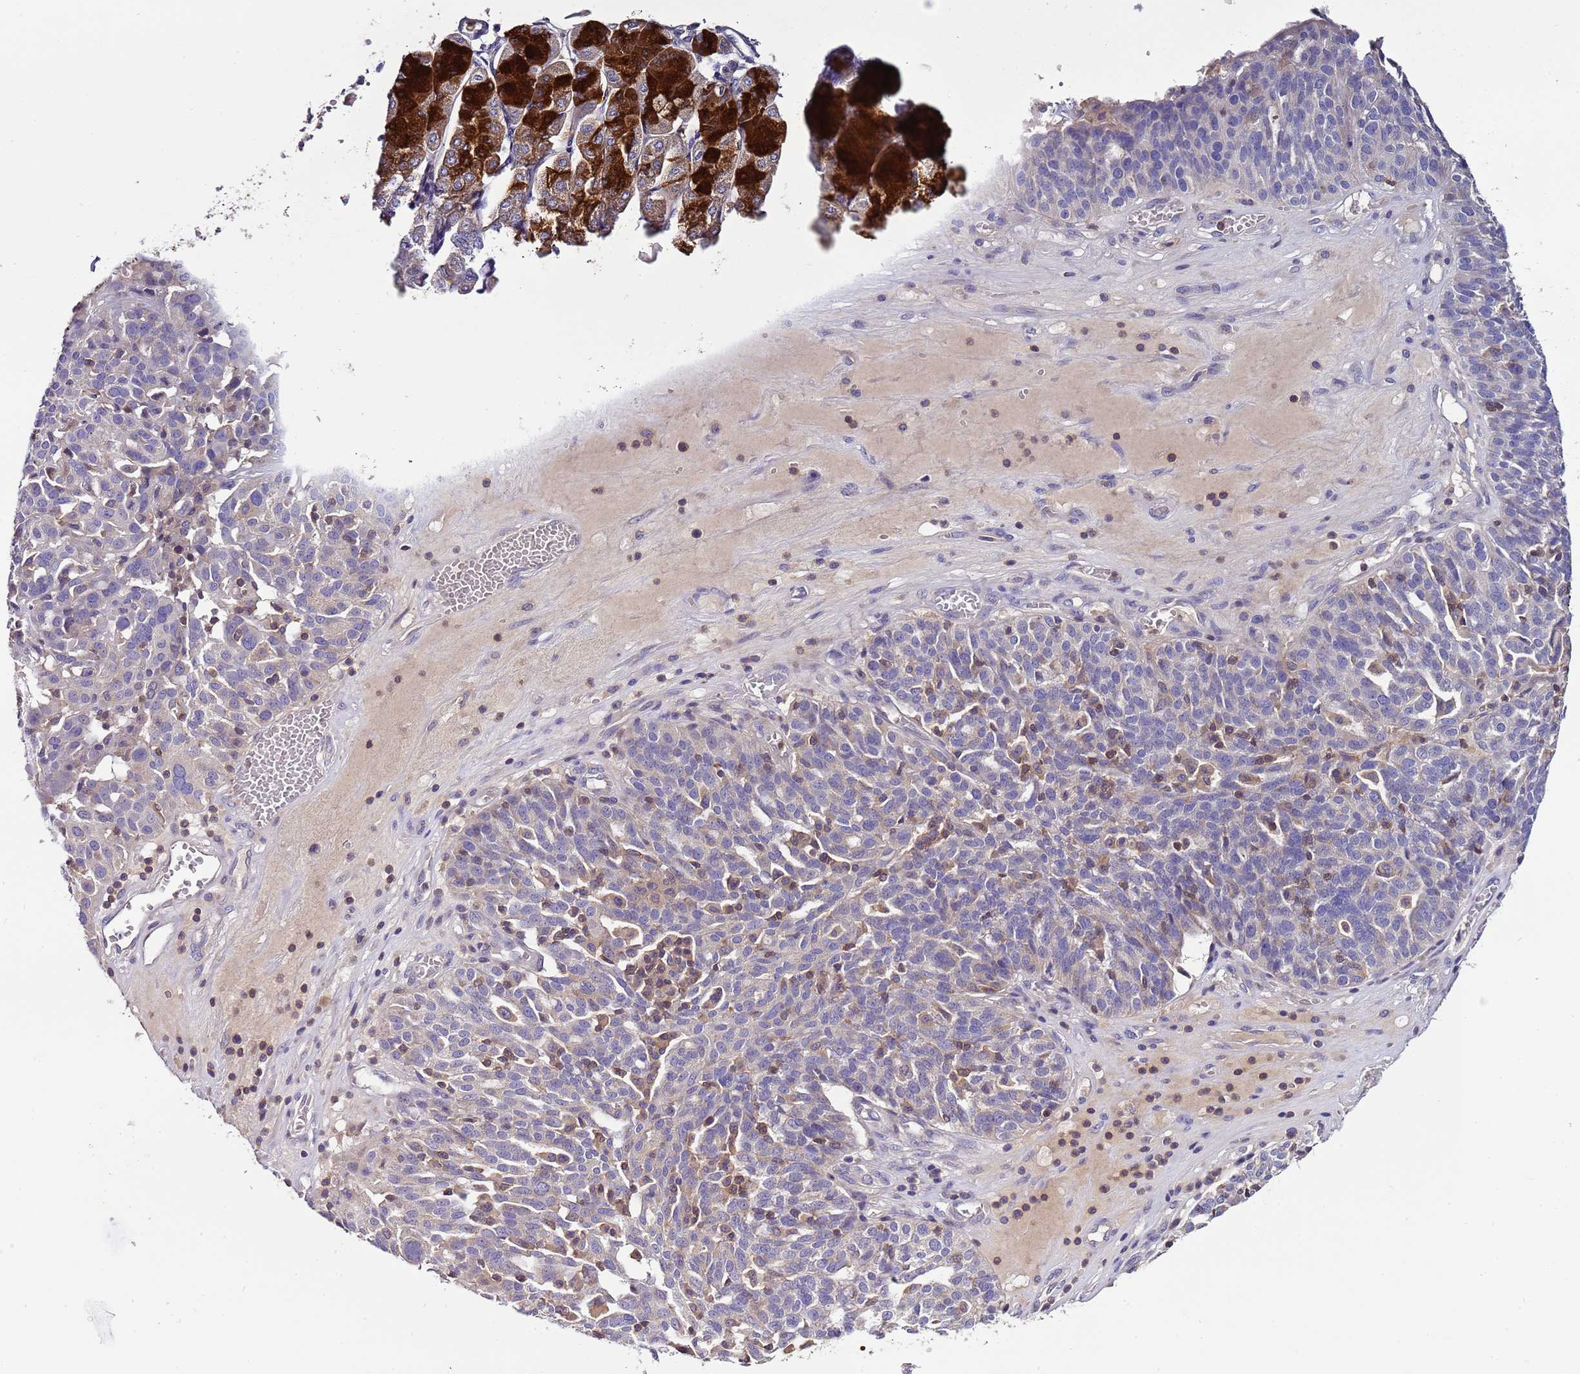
{"staining": {"intensity": "negative", "quantity": "none", "location": "none"}, "tissue": "ovarian cancer", "cell_type": "Tumor cells", "image_type": "cancer", "snomed": [{"axis": "morphology", "description": "Cystadenocarcinoma, serous, NOS"}, {"axis": "topography", "description": "Ovary"}], "caption": "DAB (3,3'-diaminobenzidine) immunohistochemical staining of human ovarian cancer (serous cystadenocarcinoma) displays no significant staining in tumor cells. (DAB (3,3'-diaminobenzidine) immunohistochemistry with hematoxylin counter stain).", "gene": "IGIP", "patient": {"sex": "female", "age": 59}}